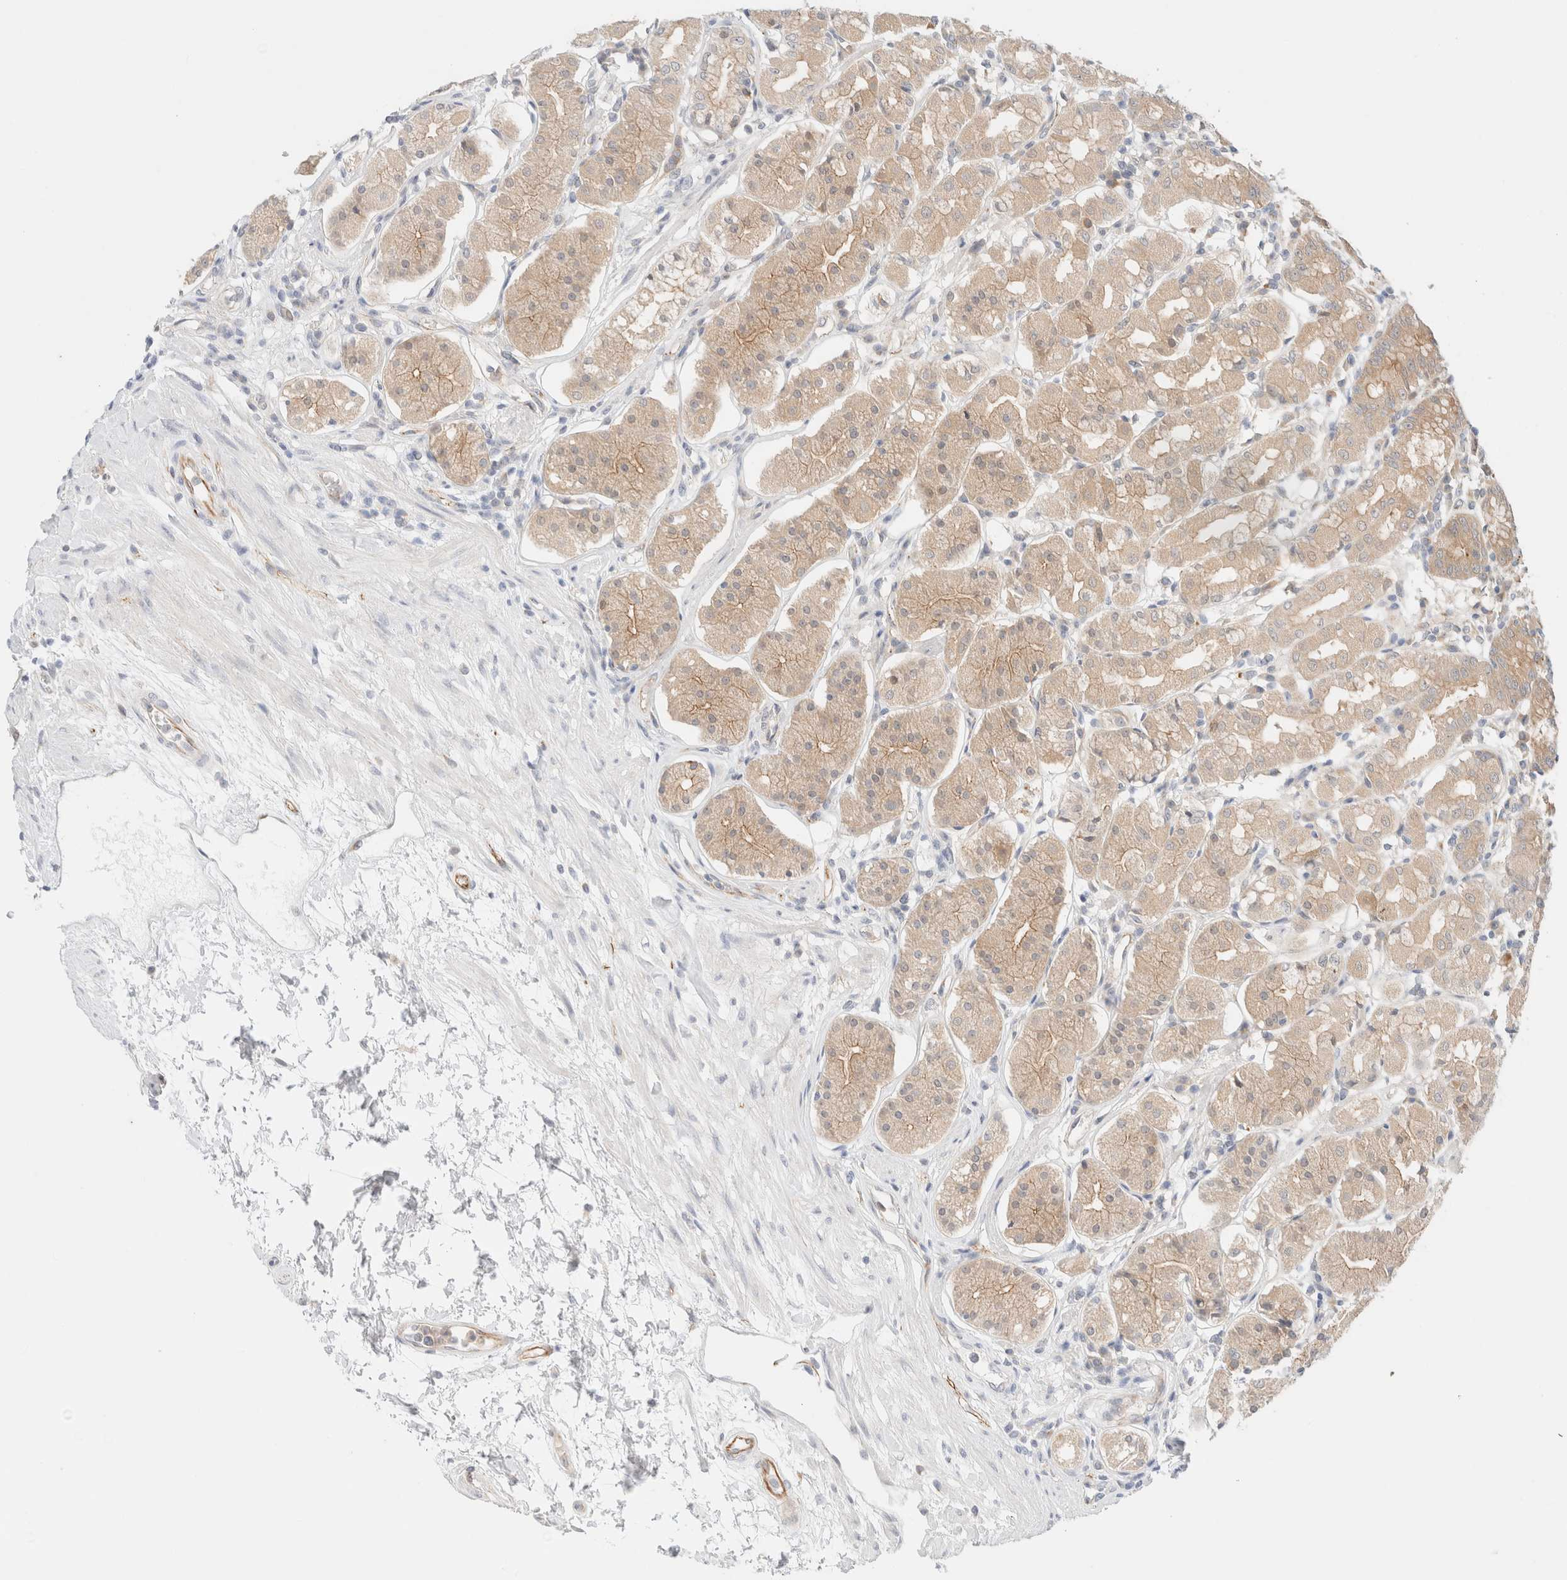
{"staining": {"intensity": "moderate", "quantity": "25%-75%", "location": "cytoplasmic/membranous"}, "tissue": "stomach", "cell_type": "Glandular cells", "image_type": "normal", "snomed": [{"axis": "morphology", "description": "Normal tissue, NOS"}, {"axis": "topography", "description": "Stomach"}, {"axis": "topography", "description": "Stomach, lower"}], "caption": "The image reveals a brown stain indicating the presence of a protein in the cytoplasmic/membranous of glandular cells in stomach.", "gene": "UNC13B", "patient": {"sex": "female", "age": 56}}